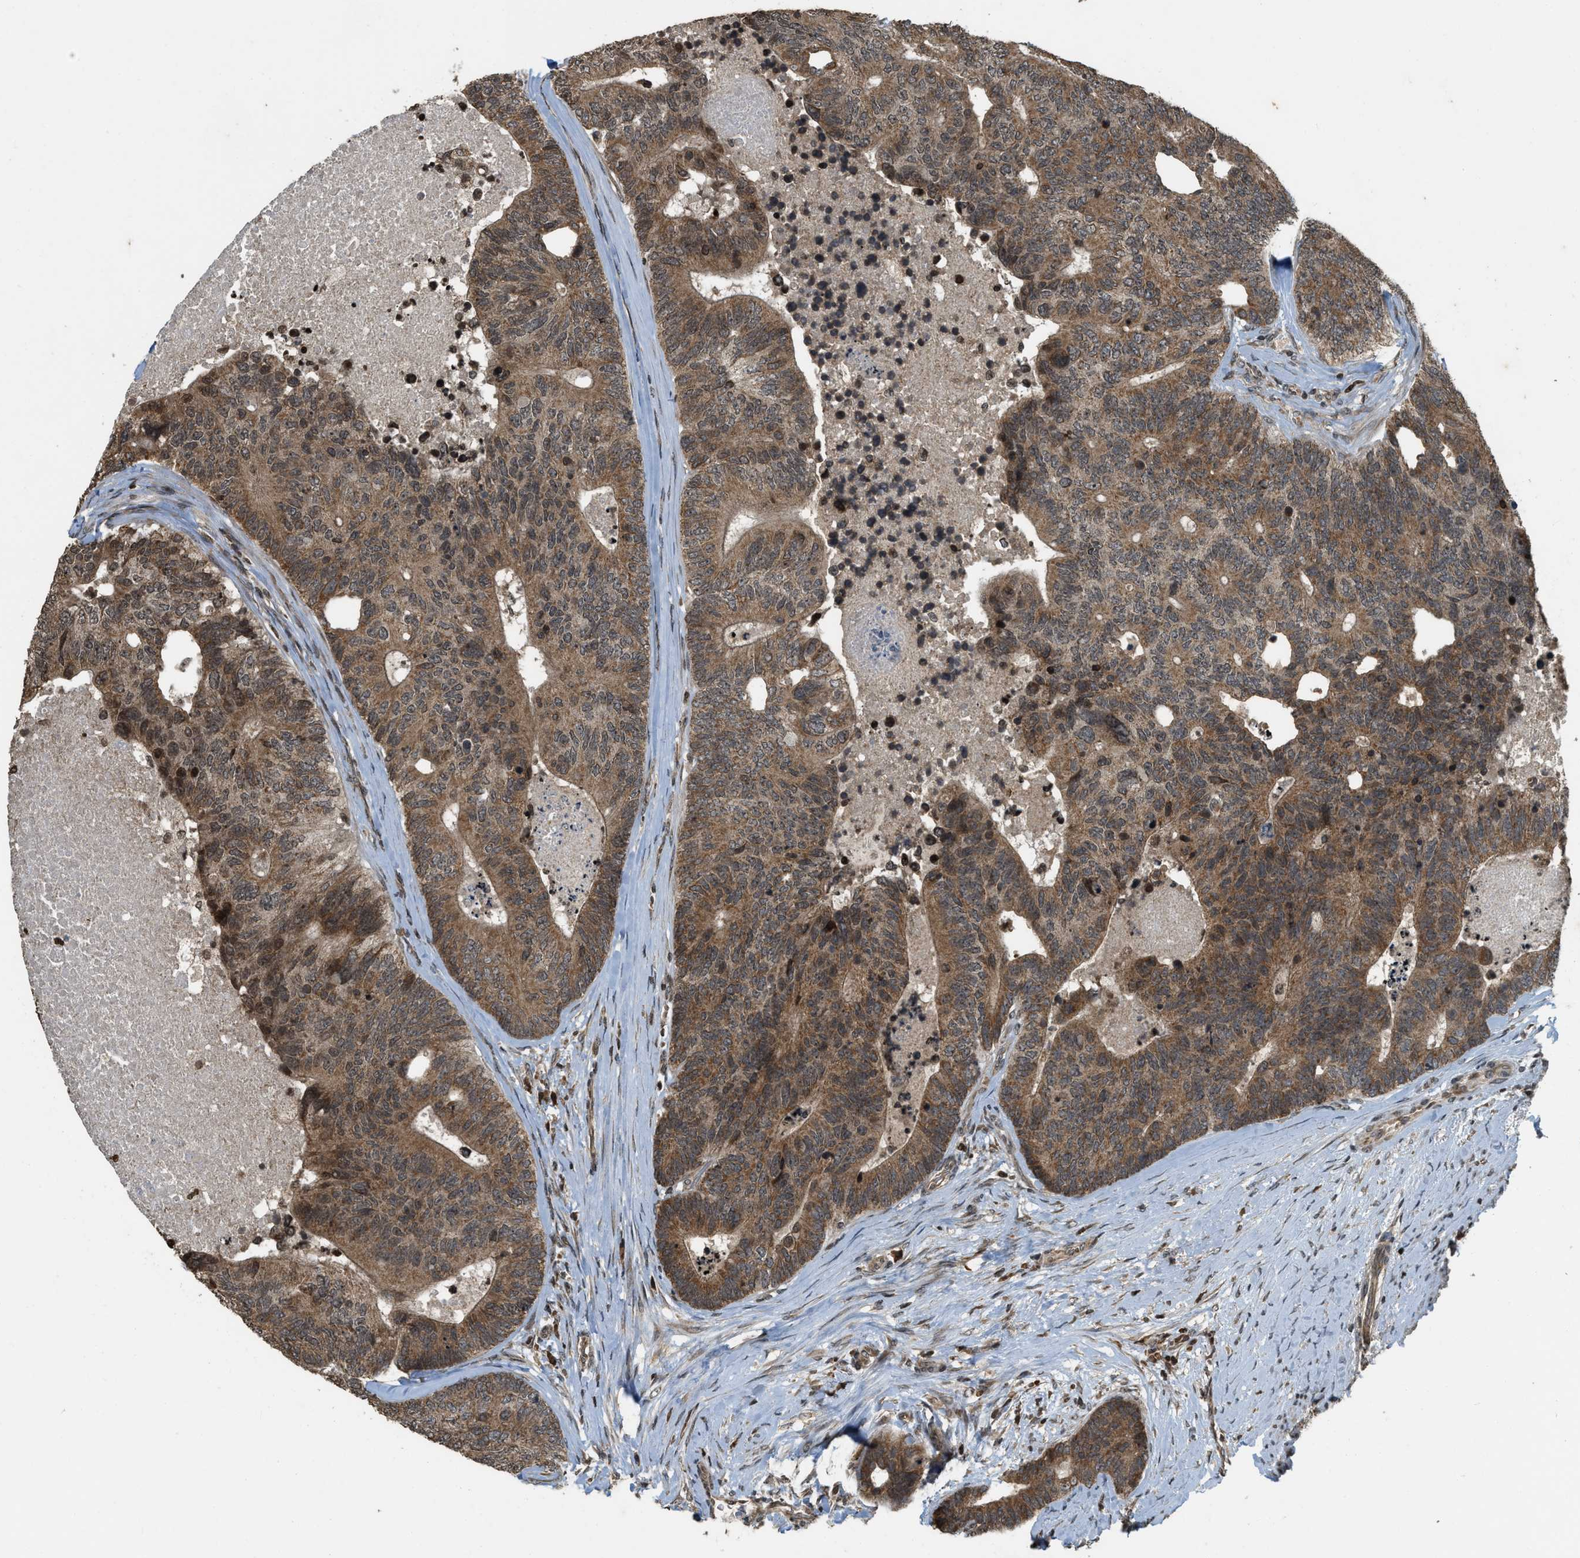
{"staining": {"intensity": "moderate", "quantity": ">75%", "location": "cytoplasmic/membranous,nuclear"}, "tissue": "colorectal cancer", "cell_type": "Tumor cells", "image_type": "cancer", "snomed": [{"axis": "morphology", "description": "Adenocarcinoma, NOS"}, {"axis": "topography", "description": "Colon"}], "caption": "Tumor cells display medium levels of moderate cytoplasmic/membranous and nuclear positivity in about >75% of cells in adenocarcinoma (colorectal).", "gene": "SIAH1", "patient": {"sex": "female", "age": 67}}